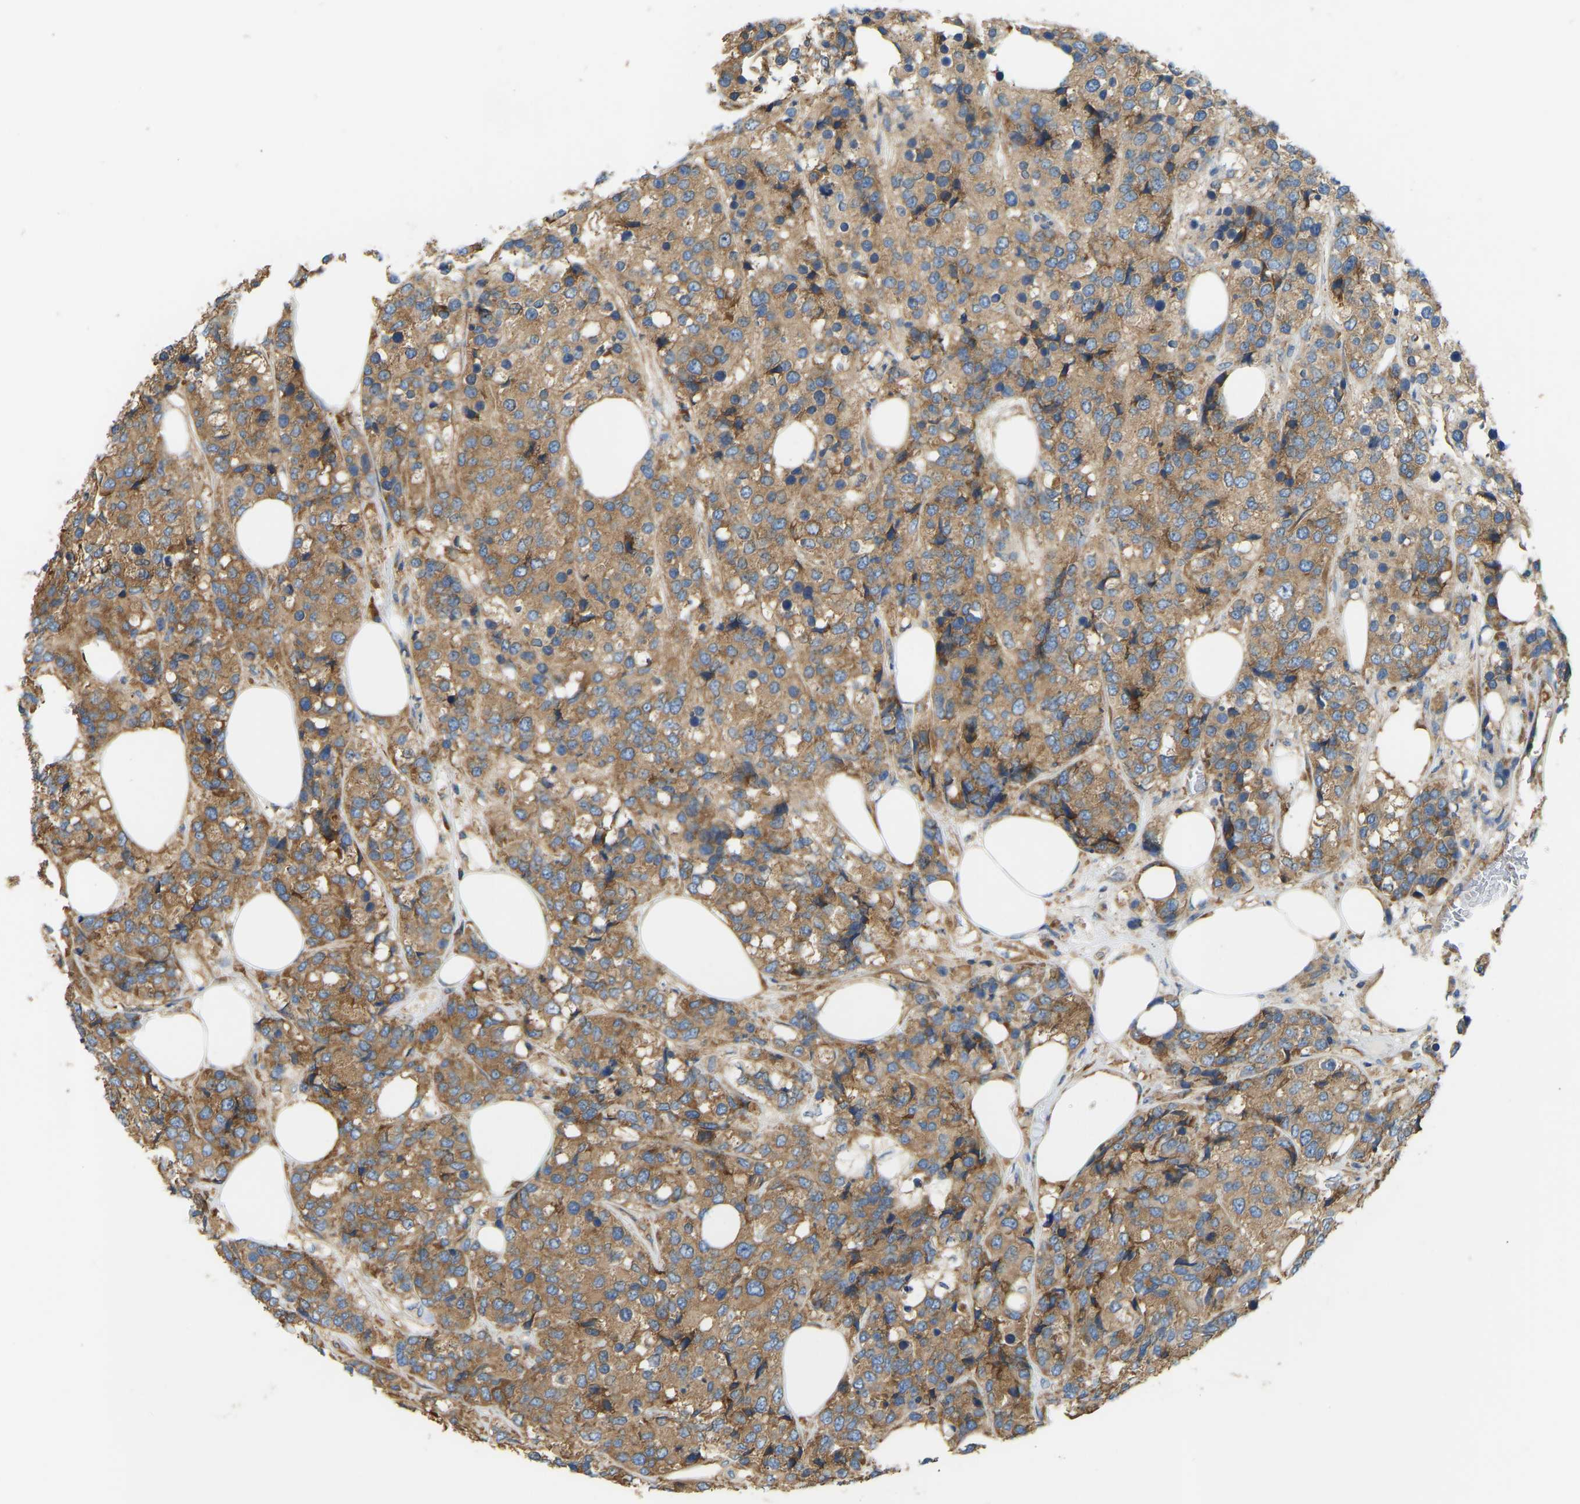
{"staining": {"intensity": "moderate", "quantity": ">75%", "location": "cytoplasmic/membranous"}, "tissue": "breast cancer", "cell_type": "Tumor cells", "image_type": "cancer", "snomed": [{"axis": "morphology", "description": "Lobular carcinoma"}, {"axis": "topography", "description": "Breast"}], "caption": "Immunohistochemistry (DAB) staining of lobular carcinoma (breast) shows moderate cytoplasmic/membranous protein expression in about >75% of tumor cells.", "gene": "RPS6KB2", "patient": {"sex": "female", "age": 59}}